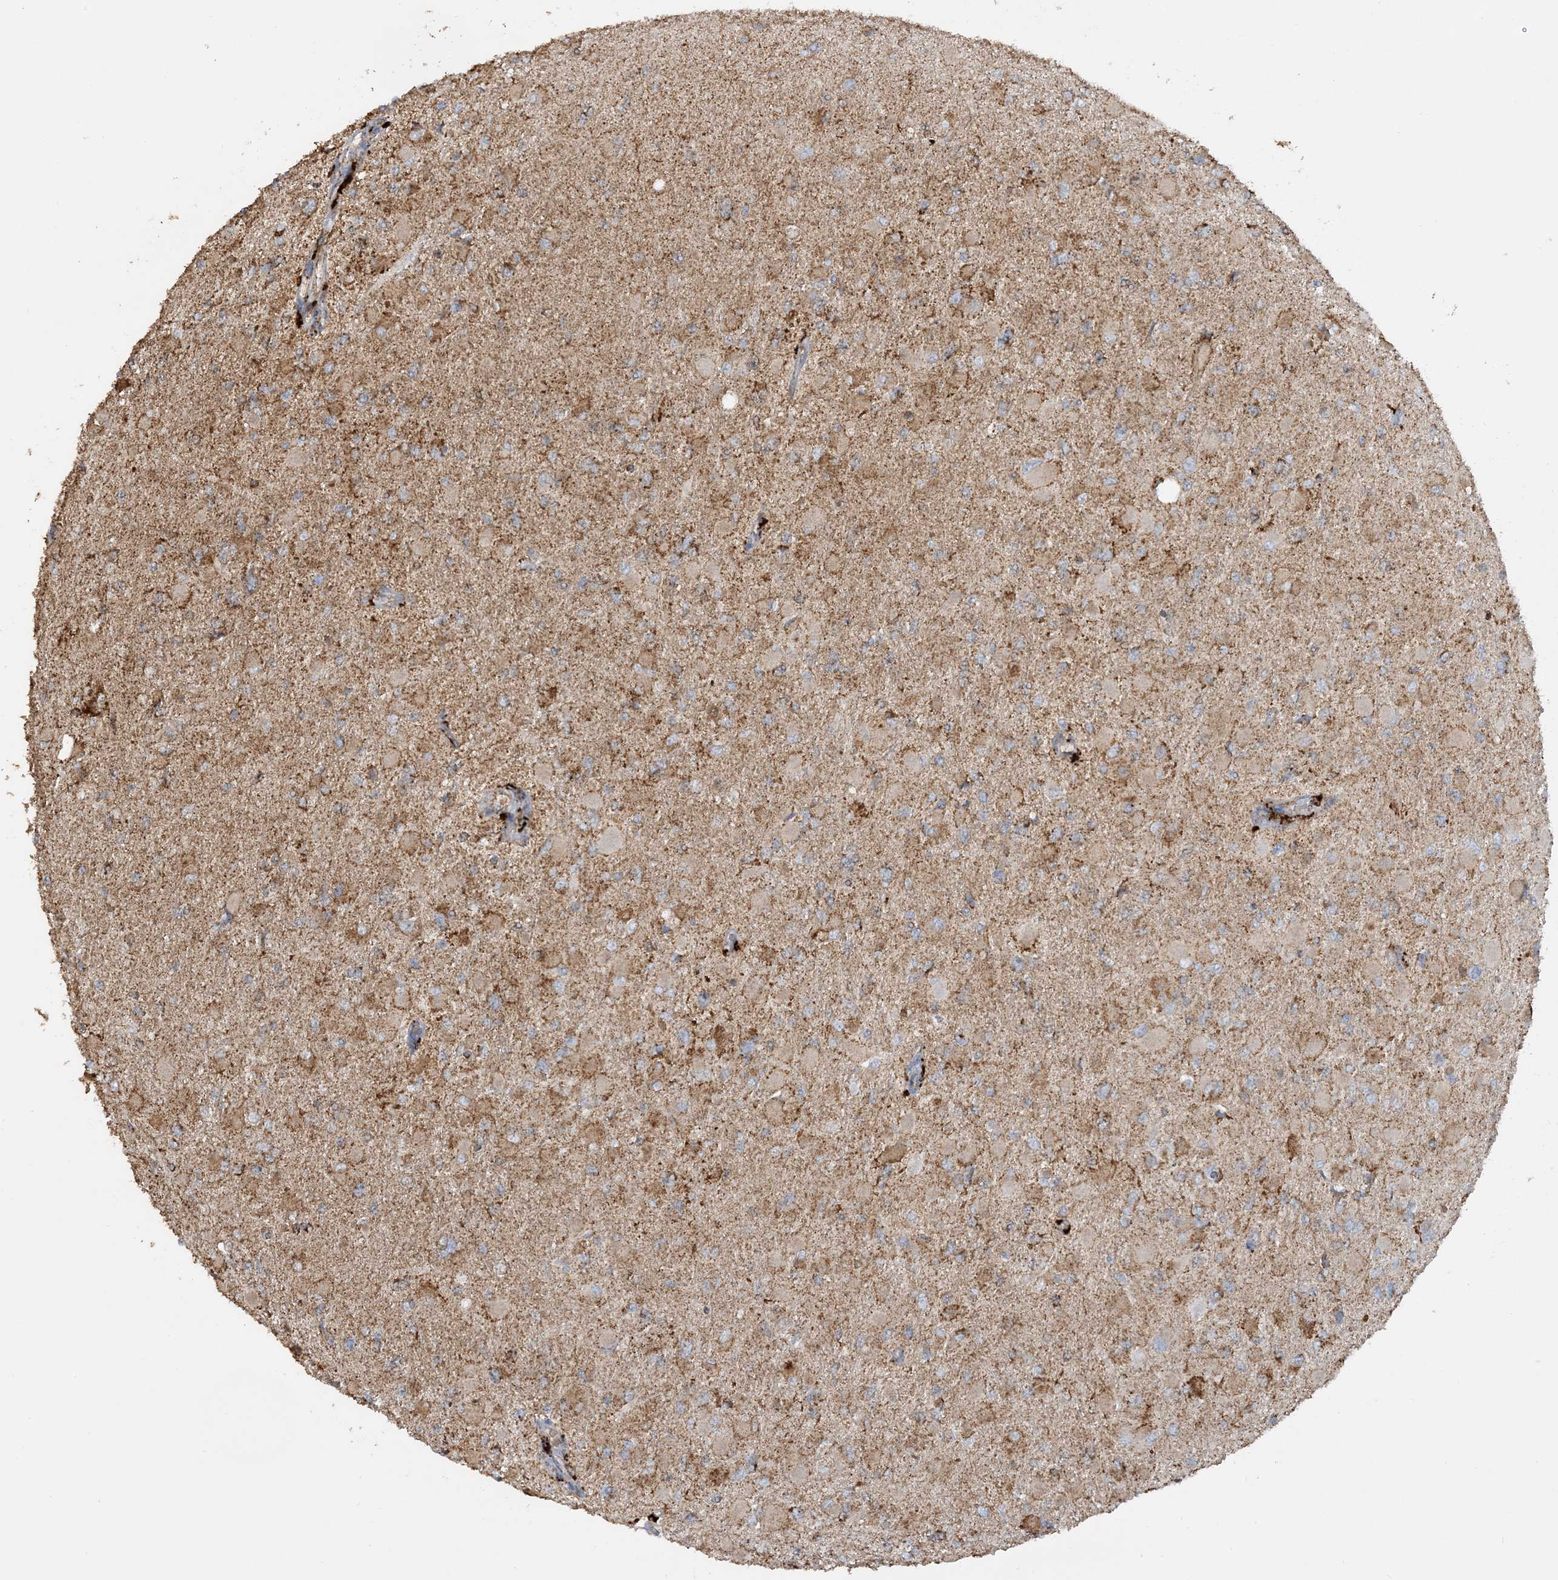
{"staining": {"intensity": "moderate", "quantity": ">75%", "location": "cytoplasmic/membranous"}, "tissue": "glioma", "cell_type": "Tumor cells", "image_type": "cancer", "snomed": [{"axis": "morphology", "description": "Glioma, malignant, High grade"}, {"axis": "topography", "description": "Cerebral cortex"}], "caption": "A photomicrograph of glioma stained for a protein demonstrates moderate cytoplasmic/membranous brown staining in tumor cells.", "gene": "AGA", "patient": {"sex": "female", "age": 36}}